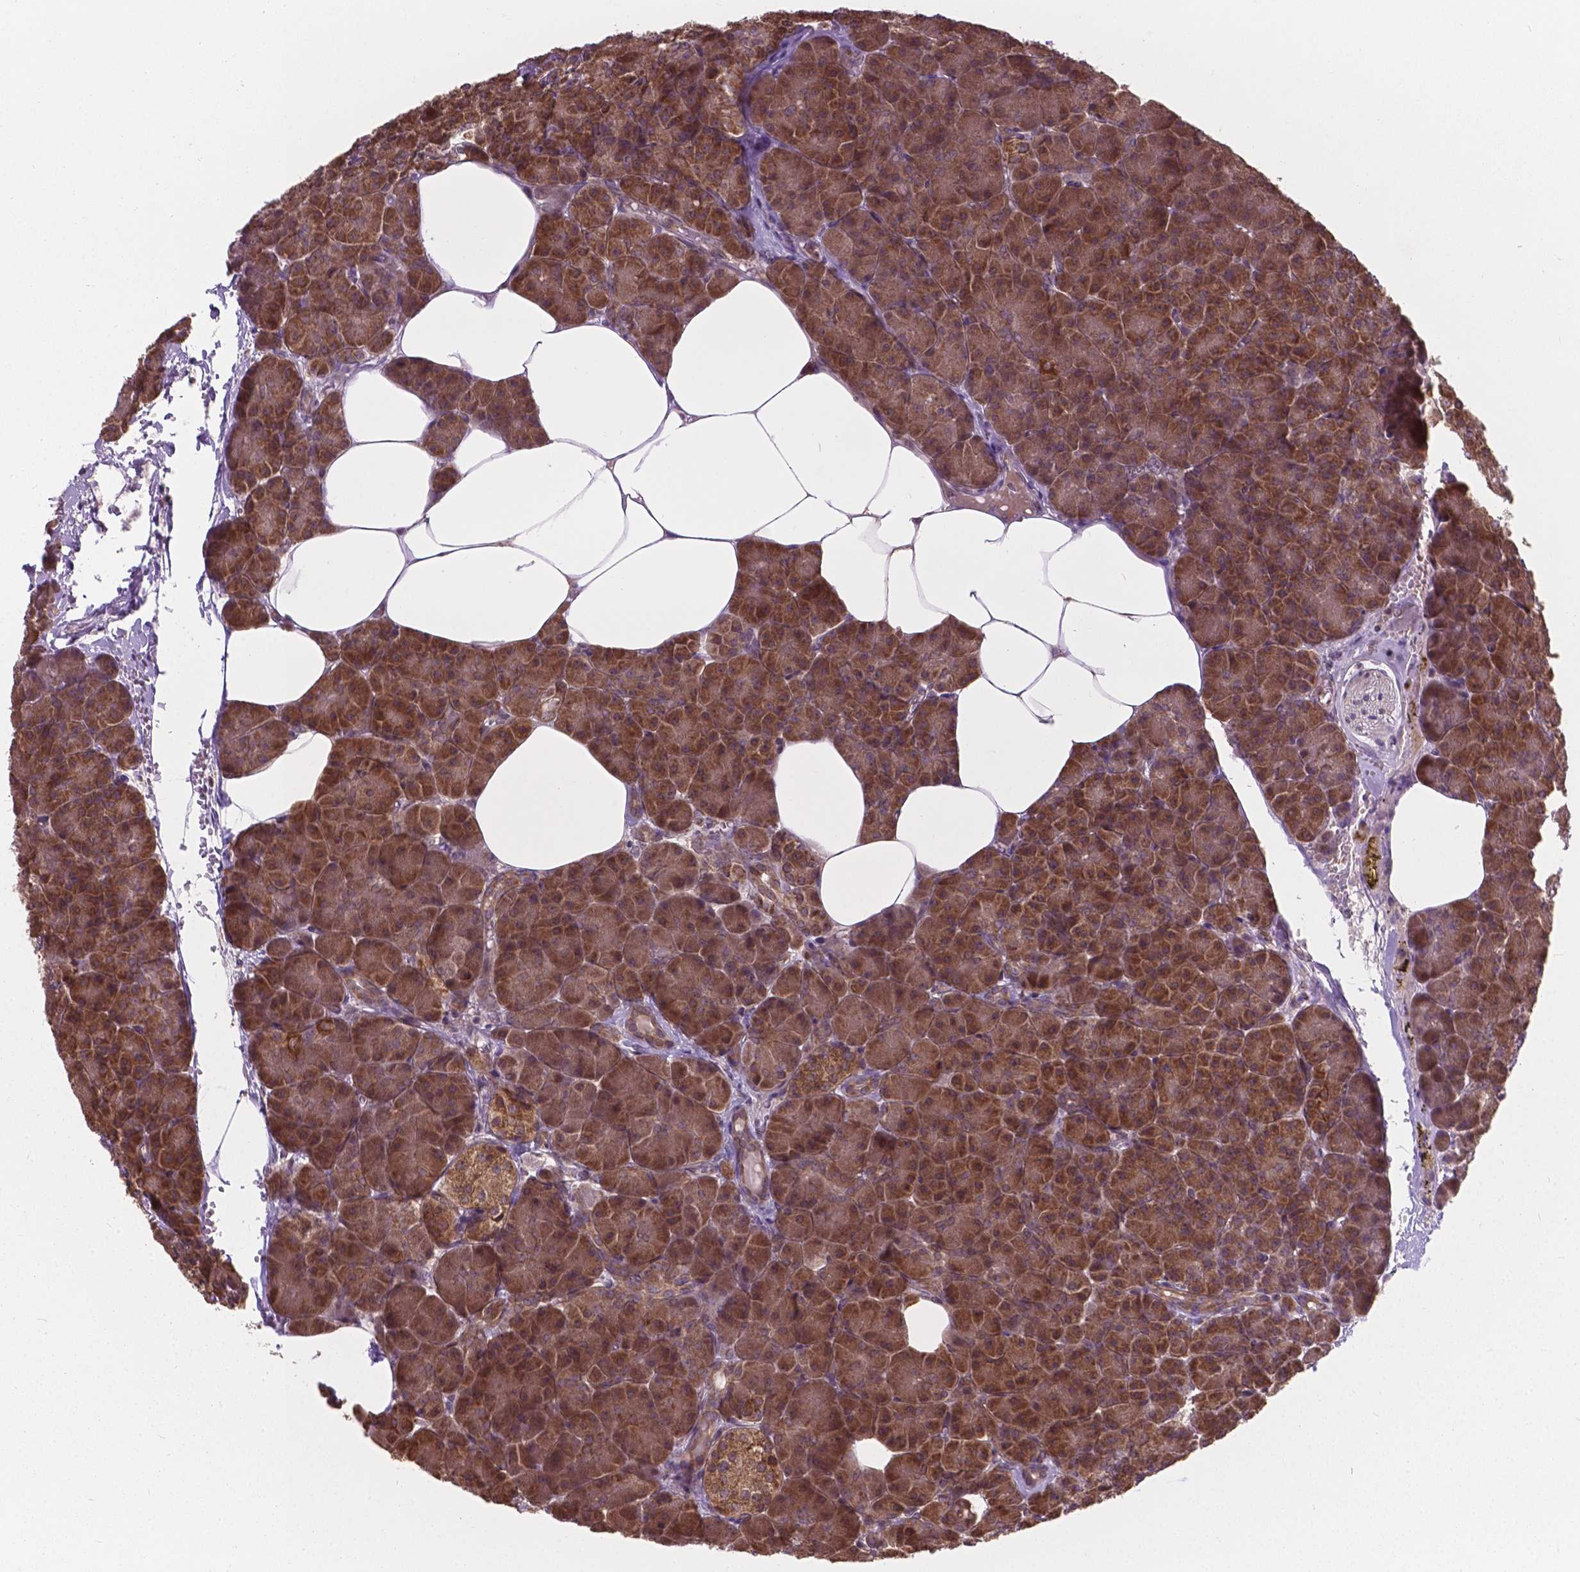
{"staining": {"intensity": "strong", "quantity": ">75%", "location": "cytoplasmic/membranous"}, "tissue": "pancreas", "cell_type": "Exocrine glandular cells", "image_type": "normal", "snomed": [{"axis": "morphology", "description": "Normal tissue, NOS"}, {"axis": "topography", "description": "Pancreas"}], "caption": "DAB immunohistochemical staining of benign pancreas exhibits strong cytoplasmic/membranous protein expression in approximately >75% of exocrine glandular cells.", "gene": "MRPL33", "patient": {"sex": "female", "age": 45}}